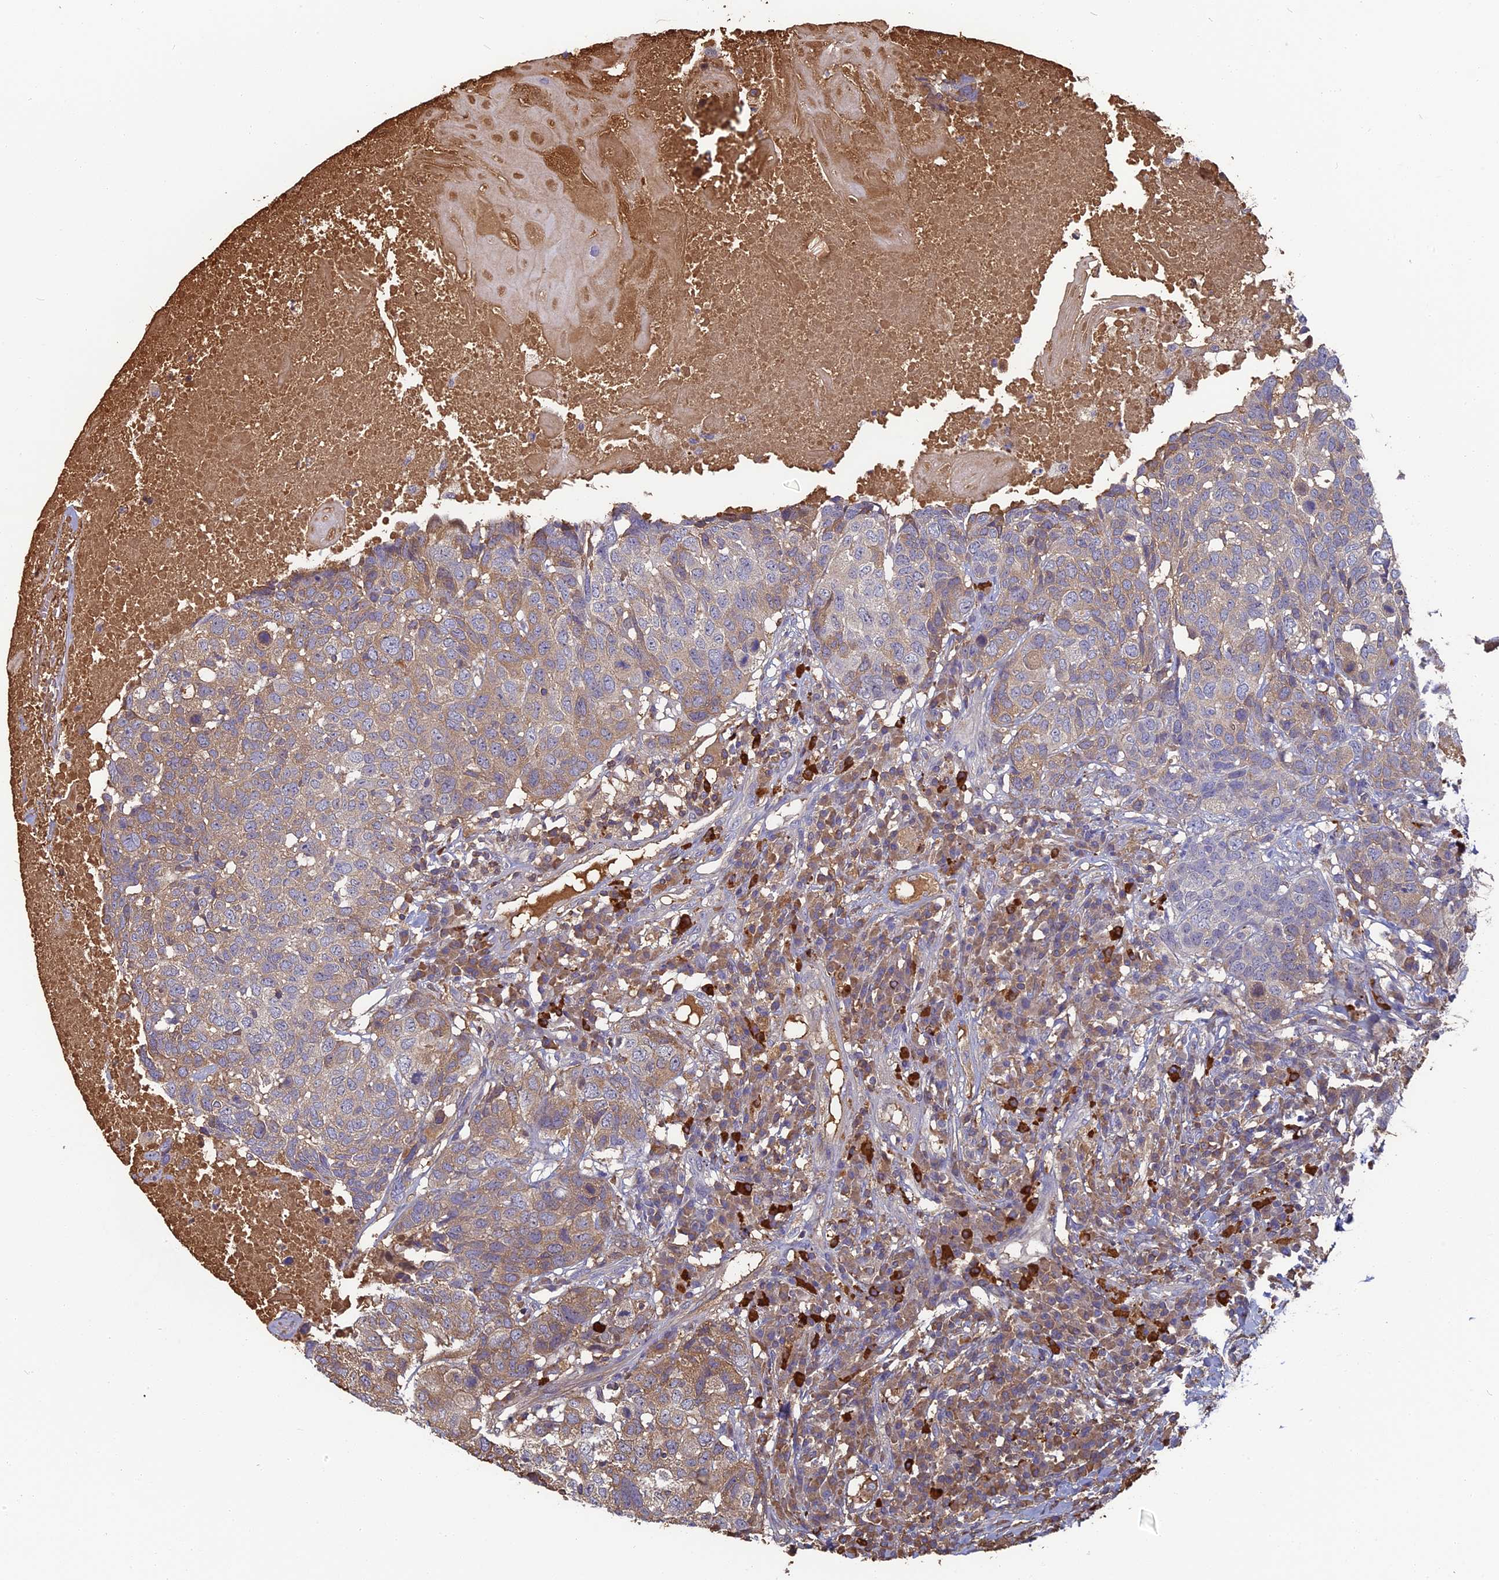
{"staining": {"intensity": "weak", "quantity": "25%-75%", "location": "cytoplasmic/membranous"}, "tissue": "head and neck cancer", "cell_type": "Tumor cells", "image_type": "cancer", "snomed": [{"axis": "morphology", "description": "Squamous cell carcinoma, NOS"}, {"axis": "topography", "description": "Head-Neck"}], "caption": "Immunohistochemistry (DAB (3,3'-diaminobenzidine)) staining of human head and neck squamous cell carcinoma demonstrates weak cytoplasmic/membranous protein positivity in about 25%-75% of tumor cells. The protein of interest is shown in brown color, while the nuclei are stained blue.", "gene": "ERMAP", "patient": {"sex": "male", "age": 66}}